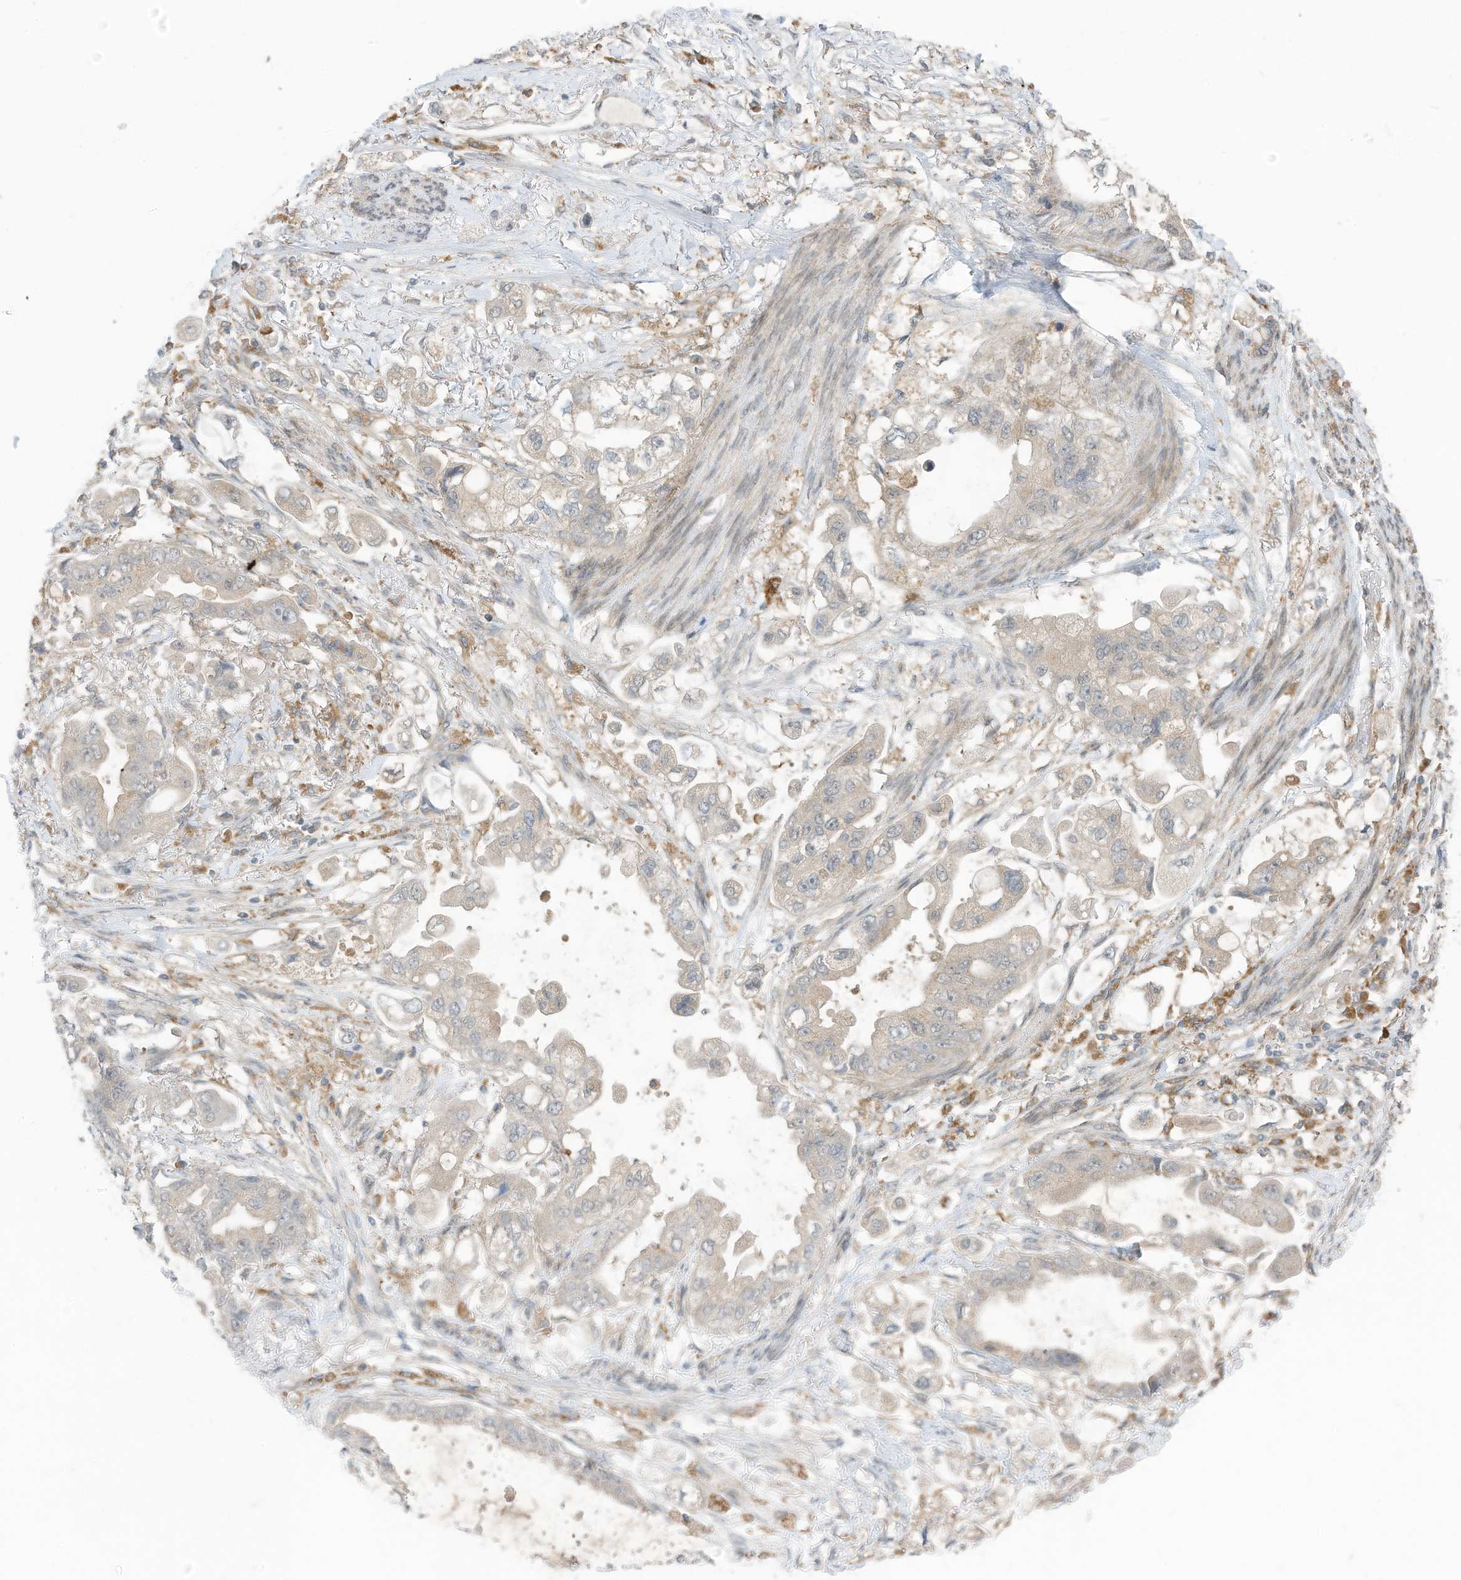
{"staining": {"intensity": "weak", "quantity": "<25%", "location": "cytoplasmic/membranous"}, "tissue": "stomach cancer", "cell_type": "Tumor cells", "image_type": "cancer", "snomed": [{"axis": "morphology", "description": "Adenocarcinoma, NOS"}, {"axis": "topography", "description": "Stomach"}], "caption": "Tumor cells are negative for brown protein staining in stomach adenocarcinoma.", "gene": "DZIP3", "patient": {"sex": "male", "age": 62}}